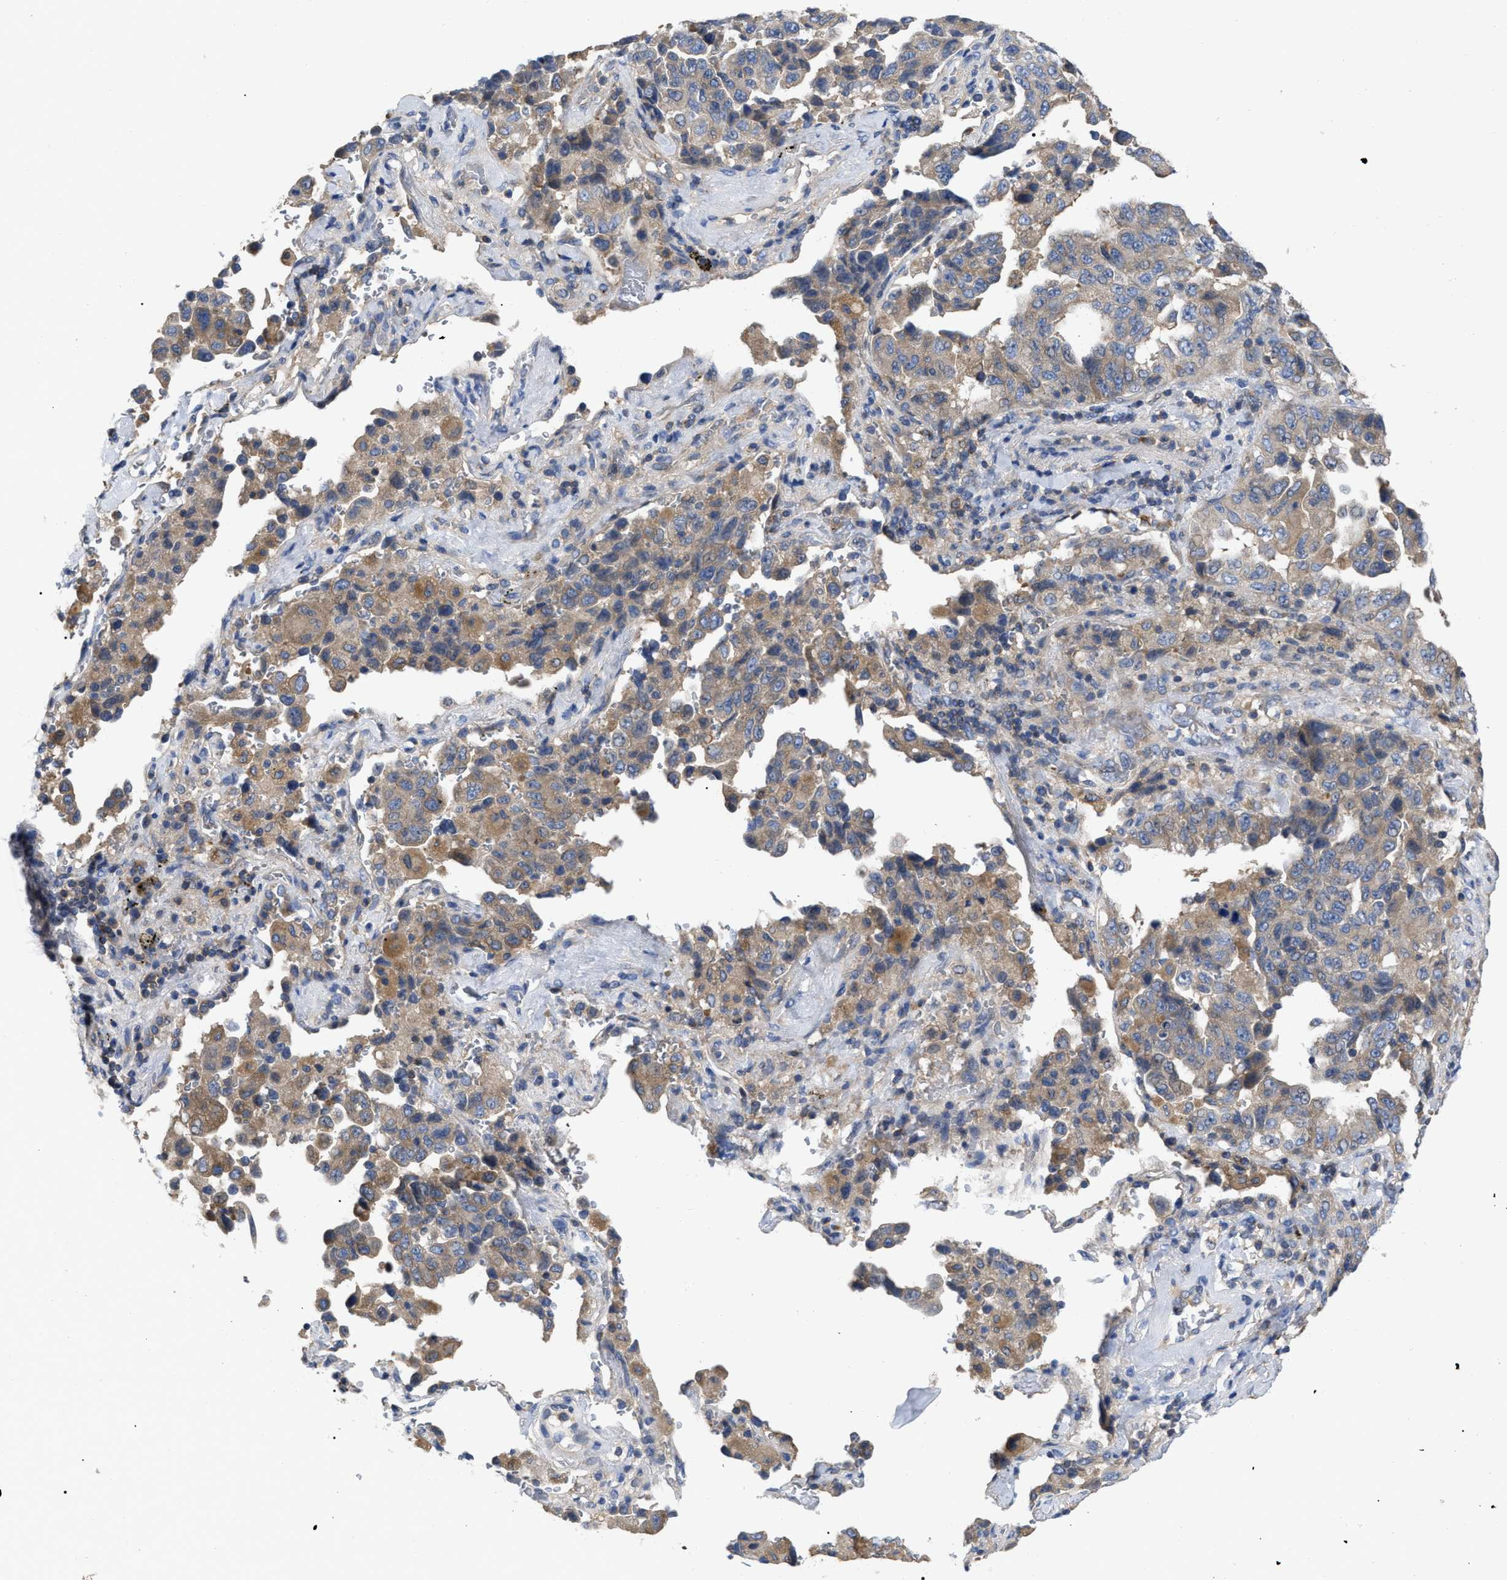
{"staining": {"intensity": "weak", "quantity": "25%-75%", "location": "cytoplasmic/membranous"}, "tissue": "lung cancer", "cell_type": "Tumor cells", "image_type": "cancer", "snomed": [{"axis": "morphology", "description": "Adenocarcinoma, NOS"}, {"axis": "topography", "description": "Lung"}], "caption": "IHC of lung cancer reveals low levels of weak cytoplasmic/membranous positivity in approximately 25%-75% of tumor cells.", "gene": "RAP1GDS1", "patient": {"sex": "female", "age": 51}}